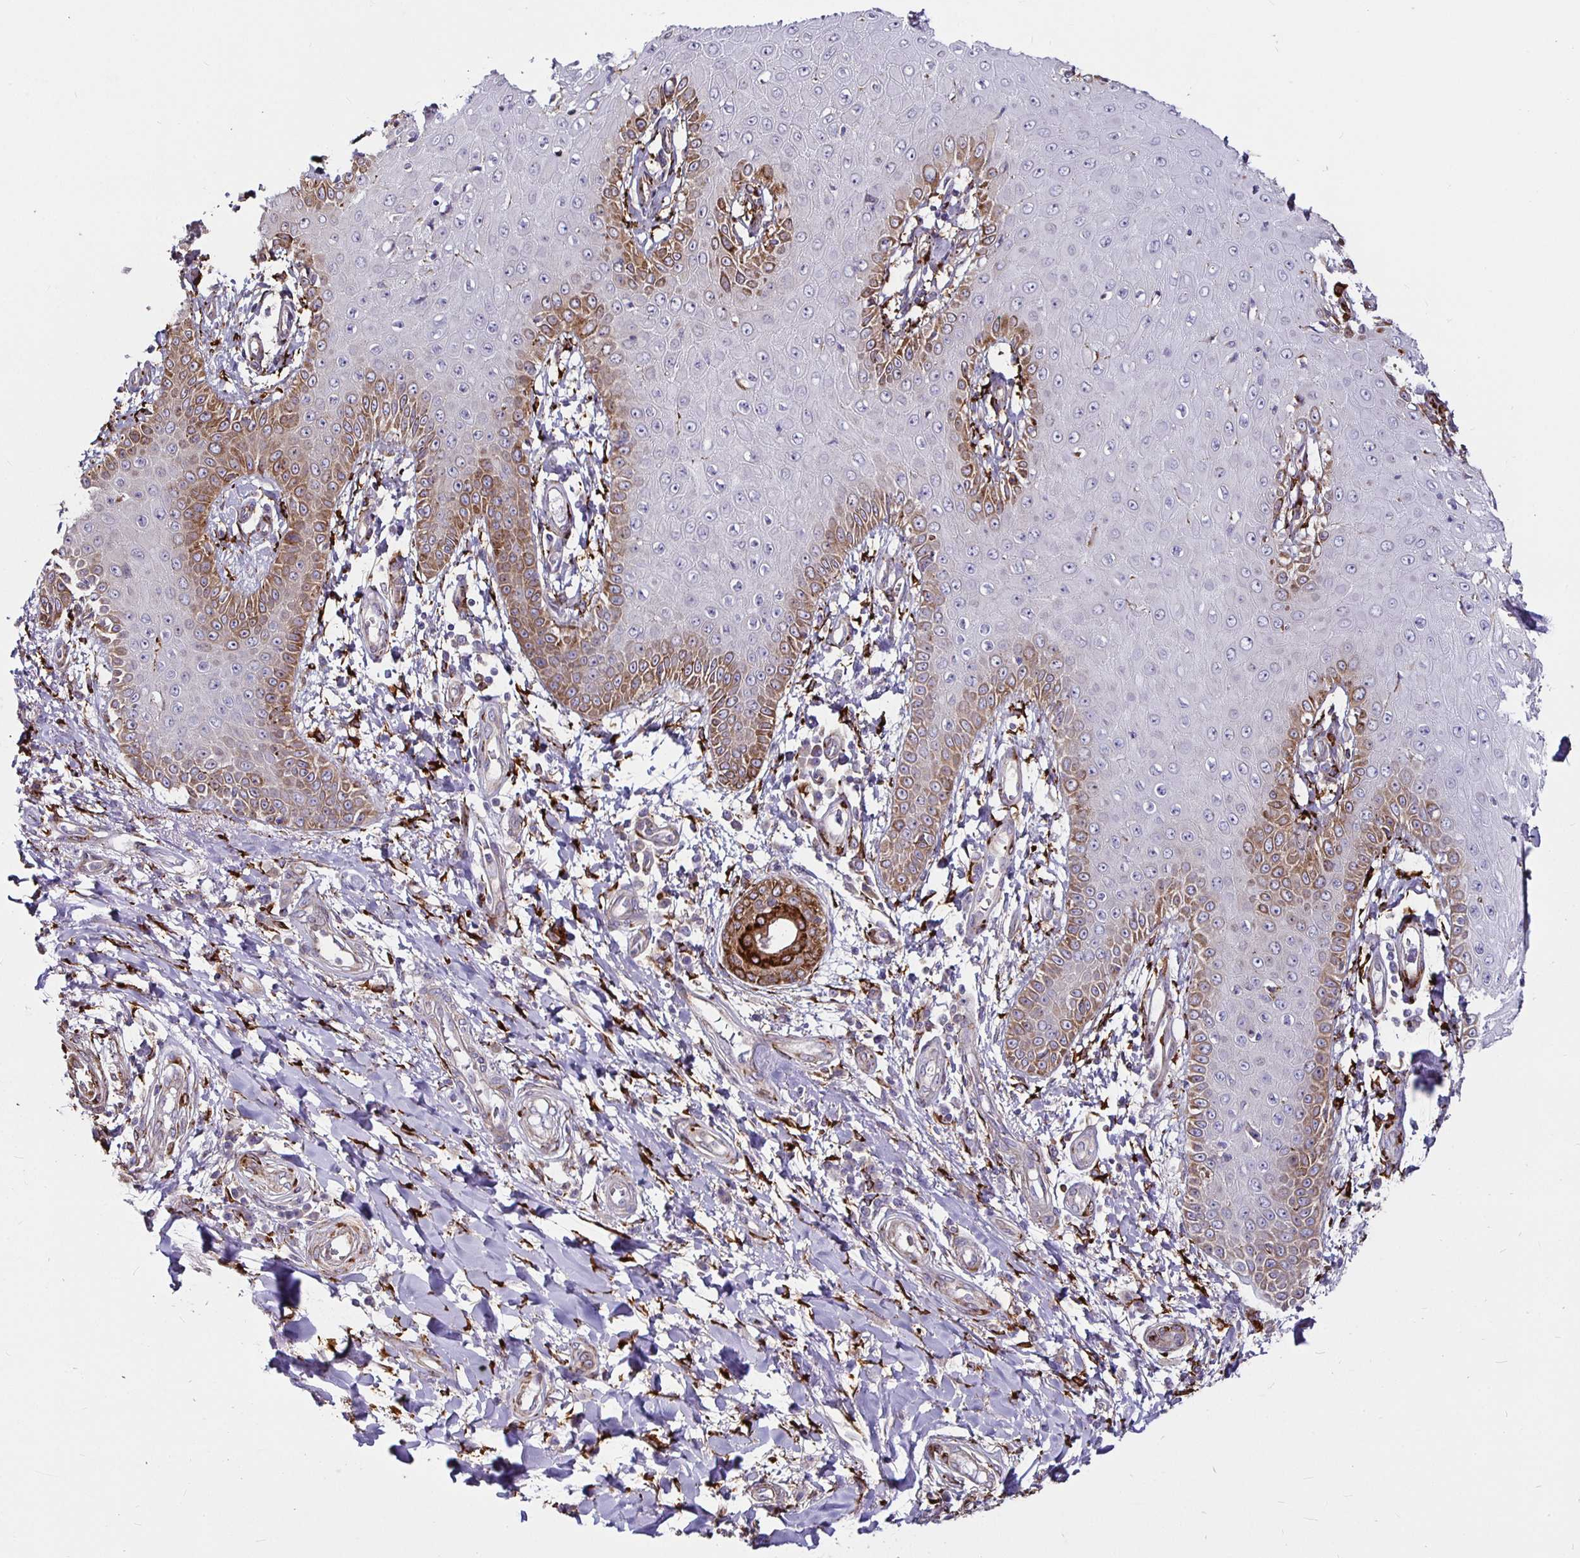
{"staining": {"intensity": "moderate", "quantity": "<25%", "location": "cytoplasmic/membranous"}, "tissue": "skin cancer", "cell_type": "Tumor cells", "image_type": "cancer", "snomed": [{"axis": "morphology", "description": "Squamous cell carcinoma, NOS"}, {"axis": "topography", "description": "Skin"}], "caption": "DAB (3,3'-diaminobenzidine) immunohistochemical staining of squamous cell carcinoma (skin) demonstrates moderate cytoplasmic/membranous protein staining in approximately <25% of tumor cells. The staining is performed using DAB (3,3'-diaminobenzidine) brown chromogen to label protein expression. The nuclei are counter-stained blue using hematoxylin.", "gene": "P4HA2", "patient": {"sex": "male", "age": 70}}